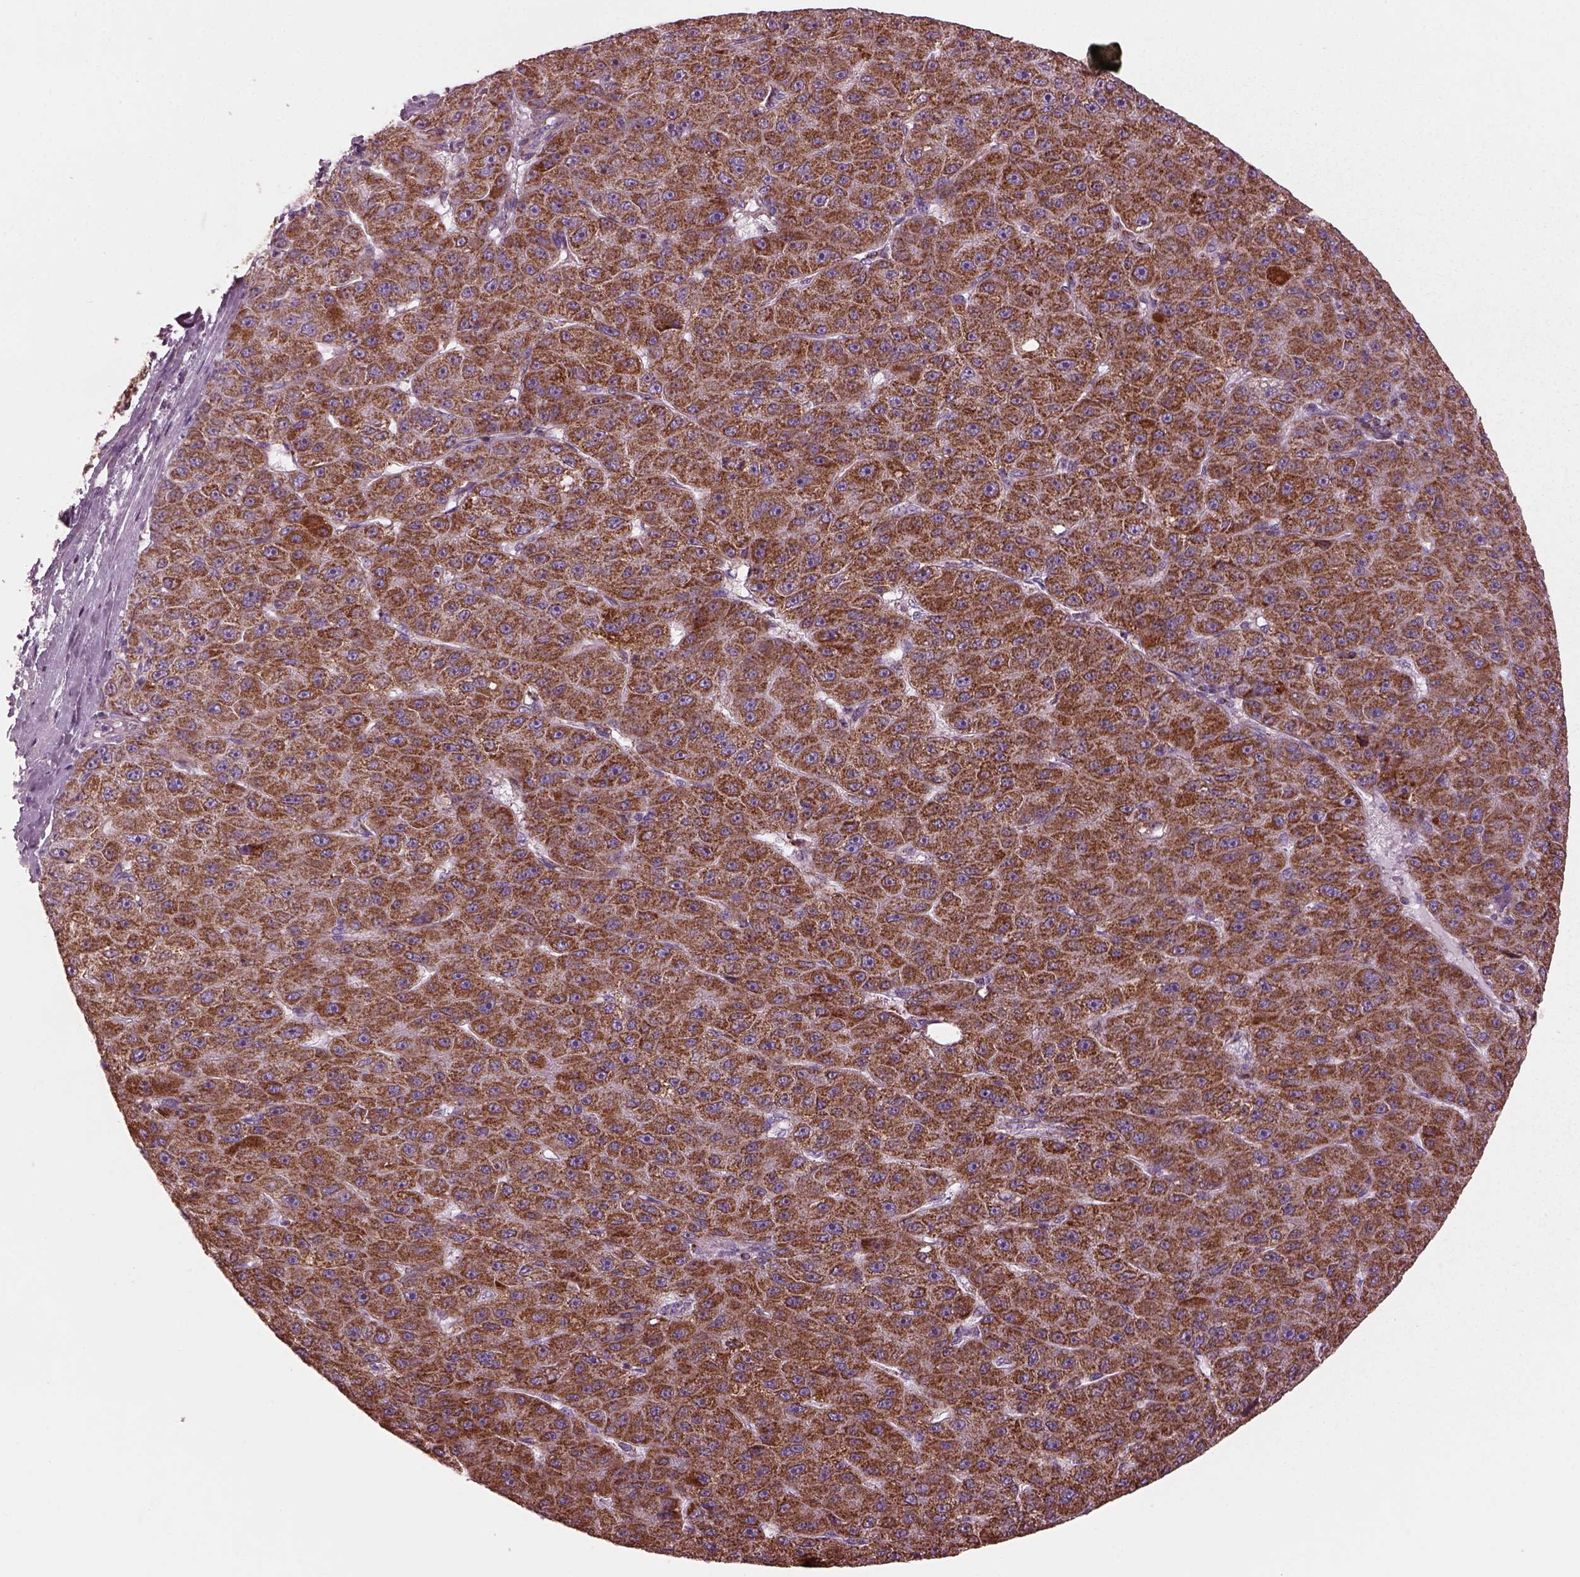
{"staining": {"intensity": "strong", "quantity": ">75%", "location": "cytoplasmic/membranous"}, "tissue": "liver cancer", "cell_type": "Tumor cells", "image_type": "cancer", "snomed": [{"axis": "morphology", "description": "Carcinoma, Hepatocellular, NOS"}, {"axis": "topography", "description": "Liver"}], "caption": "Tumor cells reveal high levels of strong cytoplasmic/membranous staining in about >75% of cells in liver hepatocellular carcinoma.", "gene": "ATP5MF", "patient": {"sex": "male", "age": 67}}